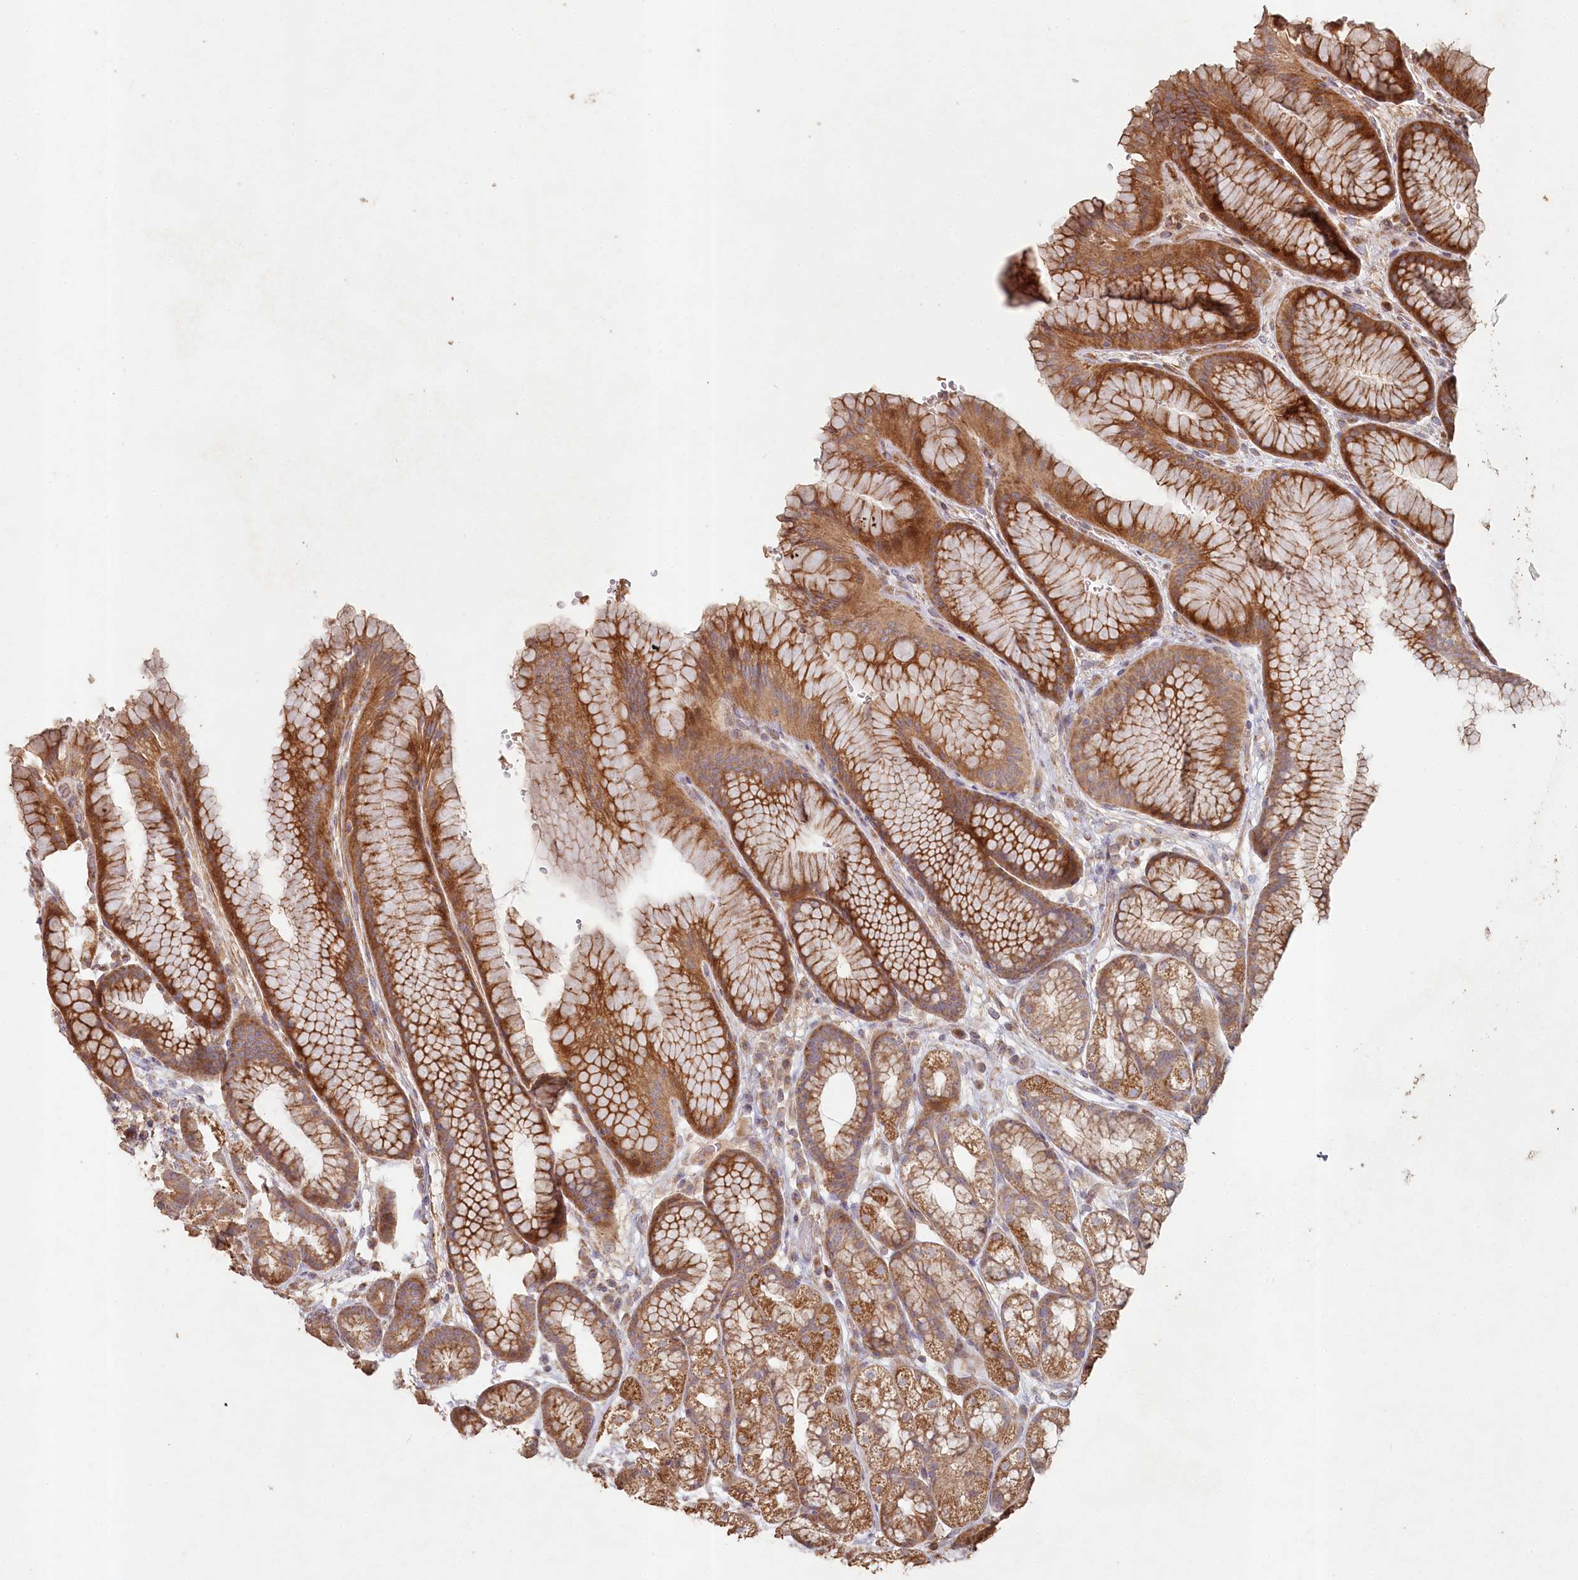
{"staining": {"intensity": "strong", "quantity": ">75%", "location": "cytoplasmic/membranous"}, "tissue": "stomach", "cell_type": "Glandular cells", "image_type": "normal", "snomed": [{"axis": "morphology", "description": "Normal tissue, NOS"}, {"axis": "morphology", "description": "Adenocarcinoma, NOS"}, {"axis": "topography", "description": "Stomach"}], "caption": "There is high levels of strong cytoplasmic/membranous positivity in glandular cells of benign stomach, as demonstrated by immunohistochemical staining (brown color).", "gene": "HAL", "patient": {"sex": "male", "age": 57}}